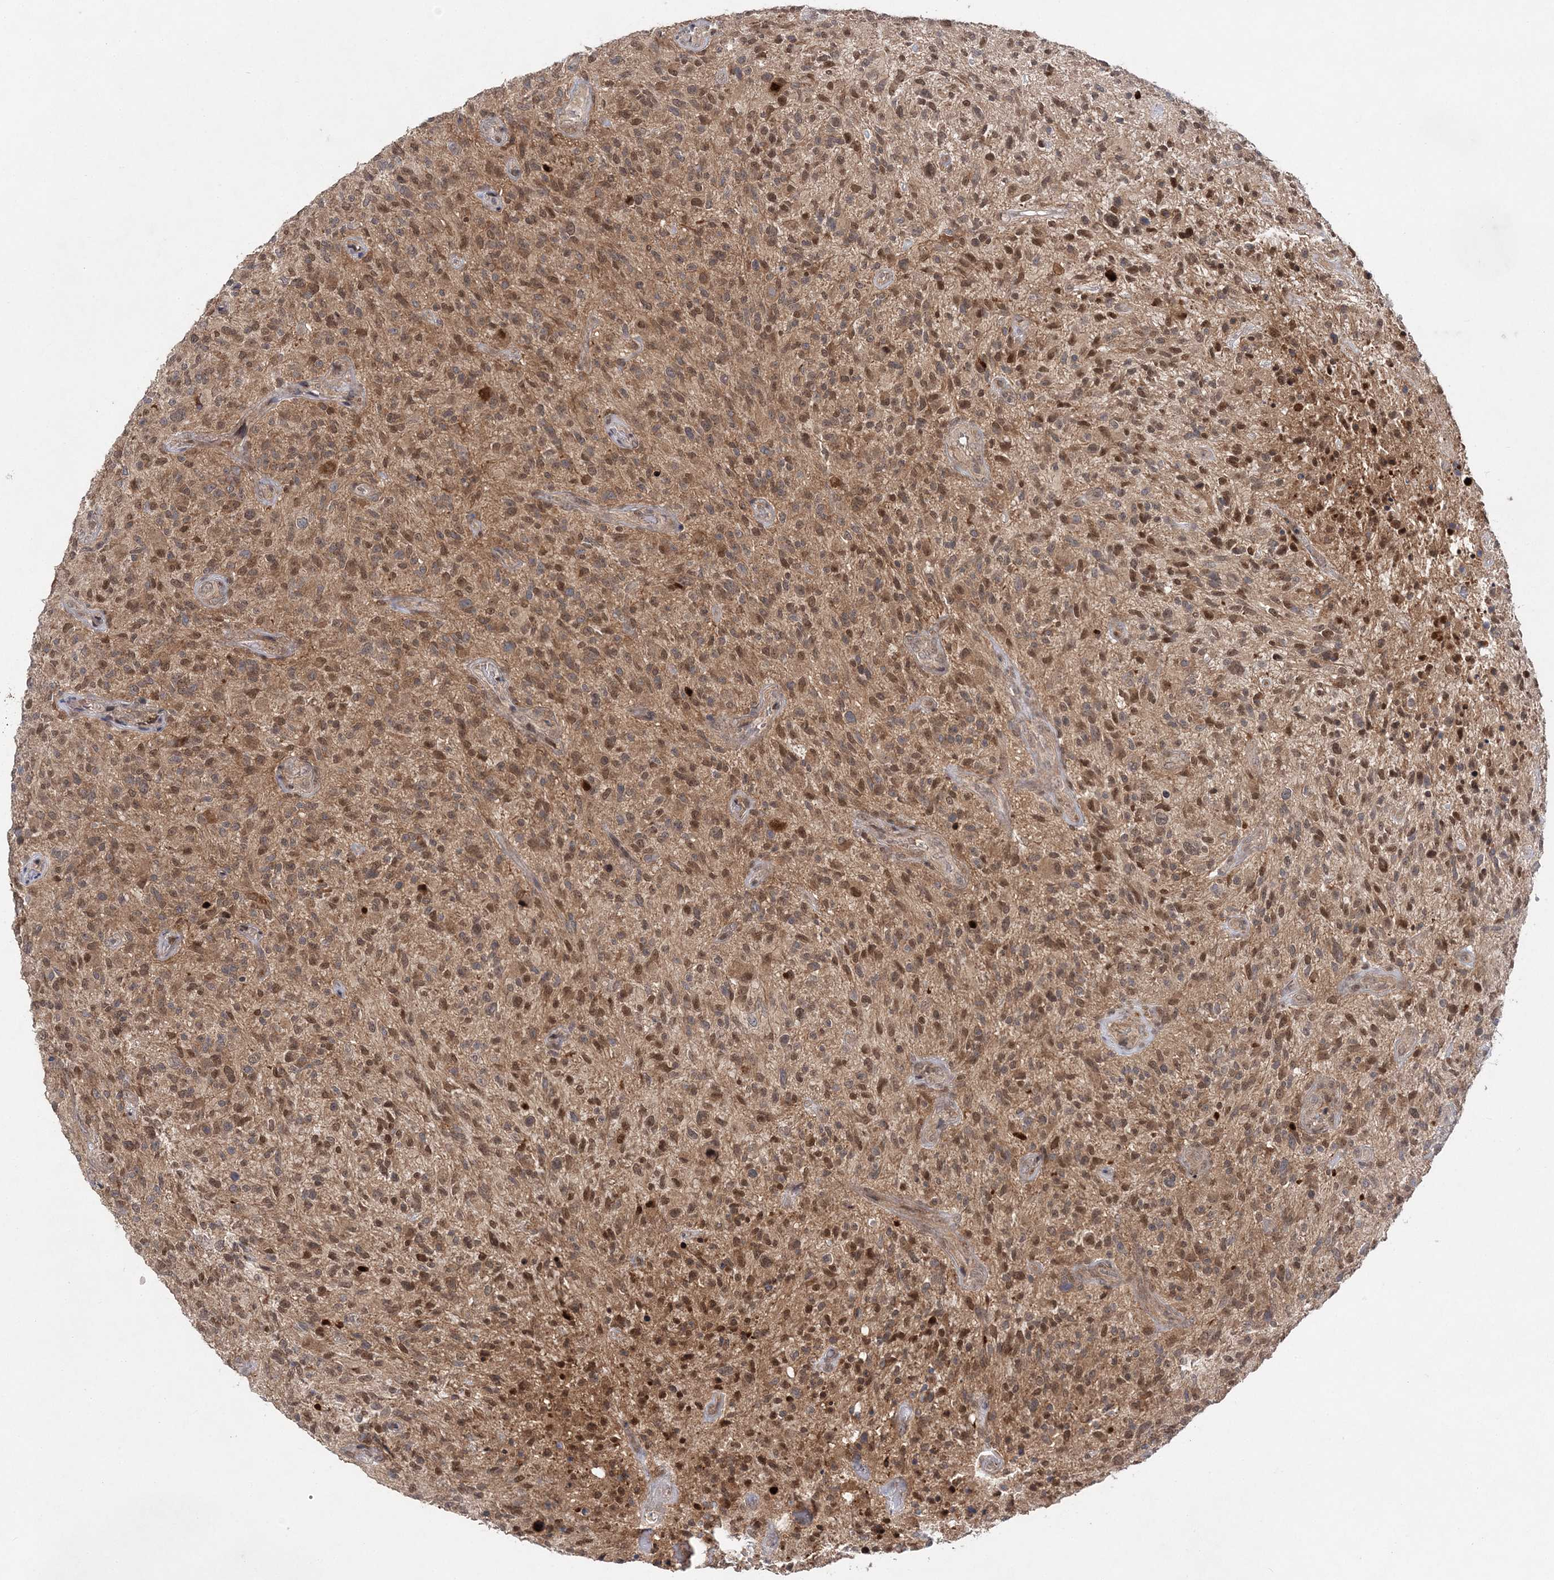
{"staining": {"intensity": "moderate", "quantity": ">75%", "location": "cytoplasmic/membranous,nuclear"}, "tissue": "glioma", "cell_type": "Tumor cells", "image_type": "cancer", "snomed": [{"axis": "morphology", "description": "Glioma, malignant, High grade"}, {"axis": "topography", "description": "Brain"}], "caption": "DAB immunohistochemical staining of glioma demonstrates moderate cytoplasmic/membranous and nuclear protein expression in approximately >75% of tumor cells.", "gene": "NIF3L1", "patient": {"sex": "male", "age": 47}}